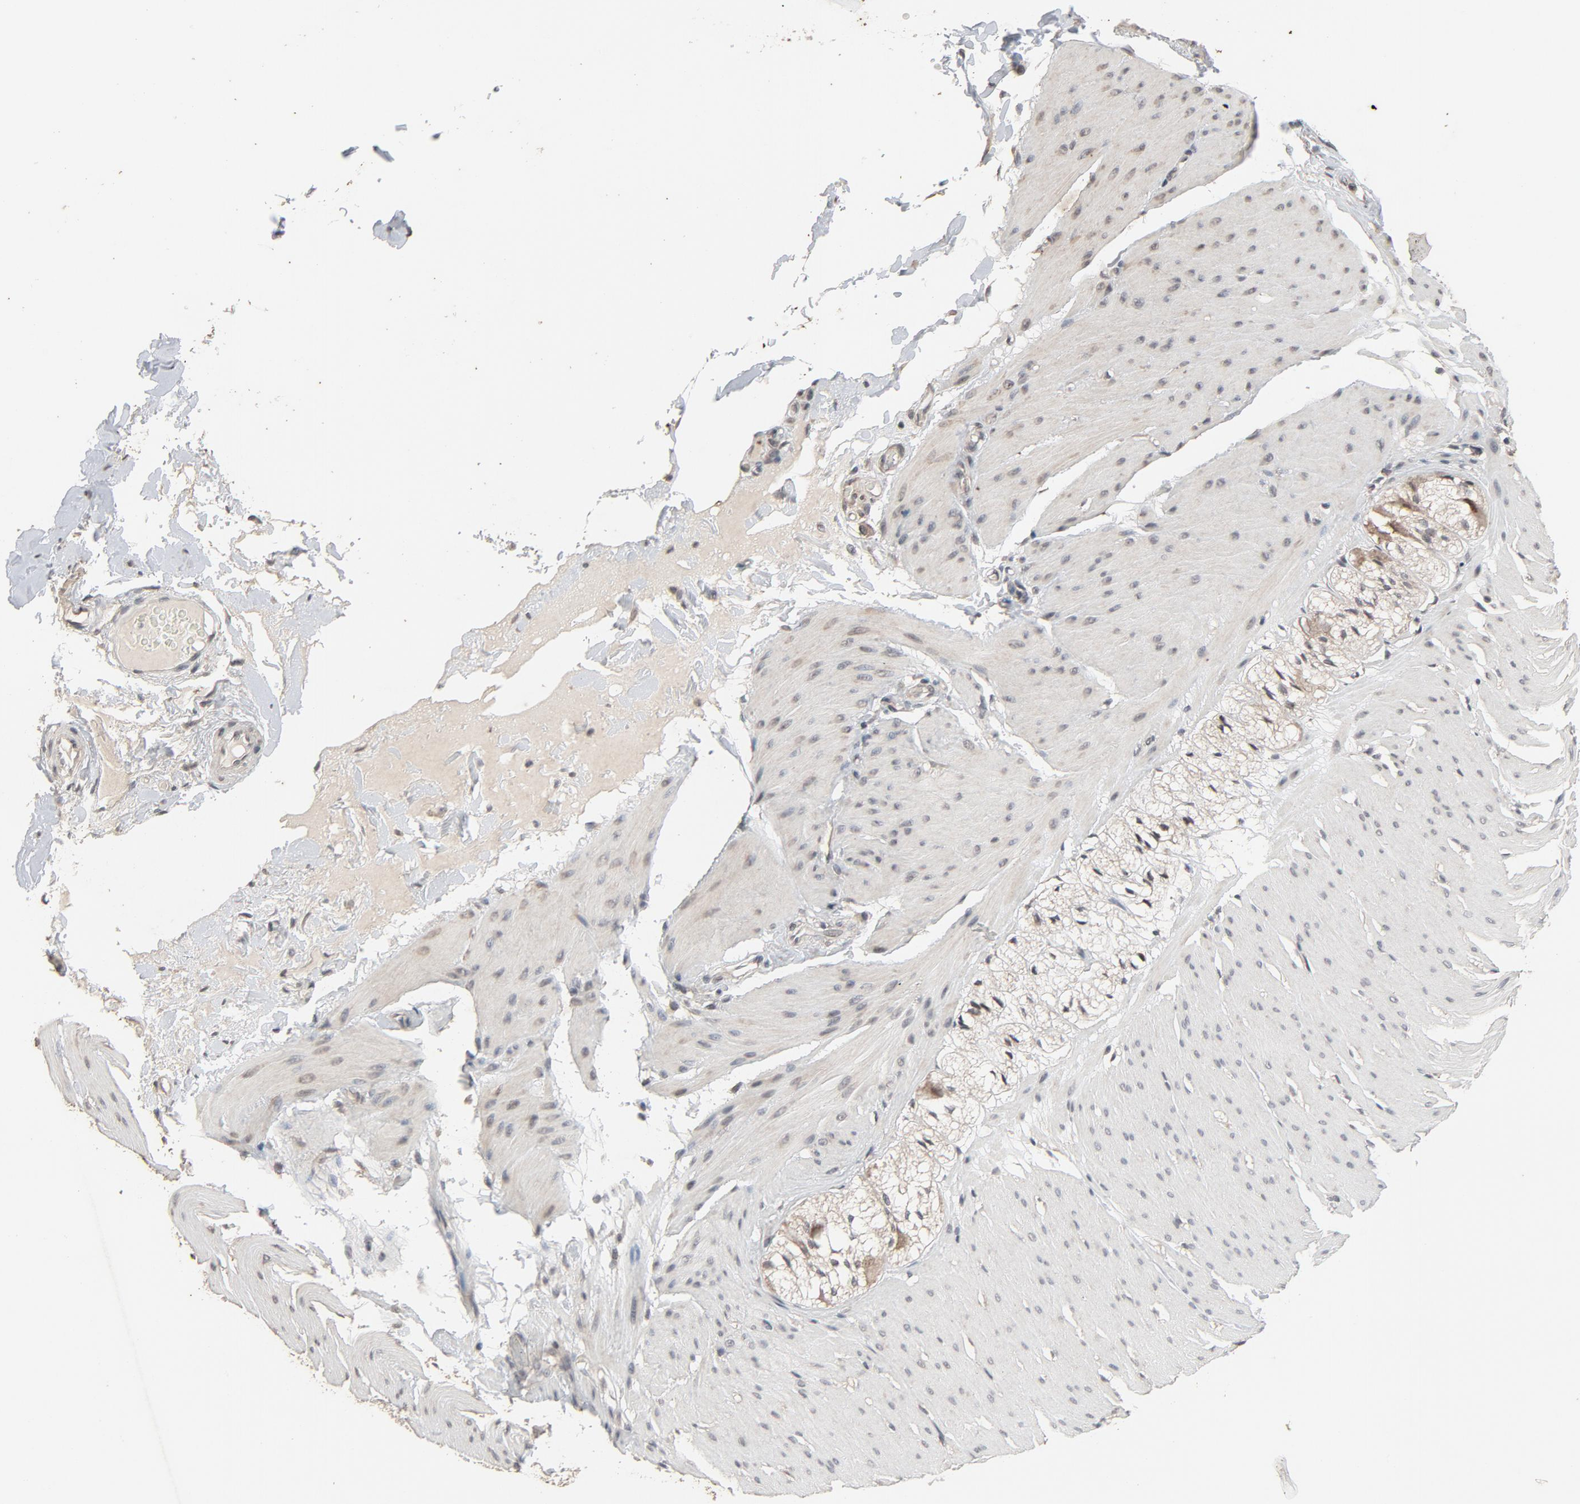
{"staining": {"intensity": "negative", "quantity": "none", "location": "none"}, "tissue": "smooth muscle", "cell_type": "Smooth muscle cells", "image_type": "normal", "snomed": [{"axis": "morphology", "description": "Normal tissue, NOS"}, {"axis": "topography", "description": "Smooth muscle"}, {"axis": "topography", "description": "Colon"}], "caption": "This micrograph is of benign smooth muscle stained with IHC to label a protein in brown with the nuclei are counter-stained blue. There is no positivity in smooth muscle cells.", "gene": "MT3", "patient": {"sex": "male", "age": 67}}